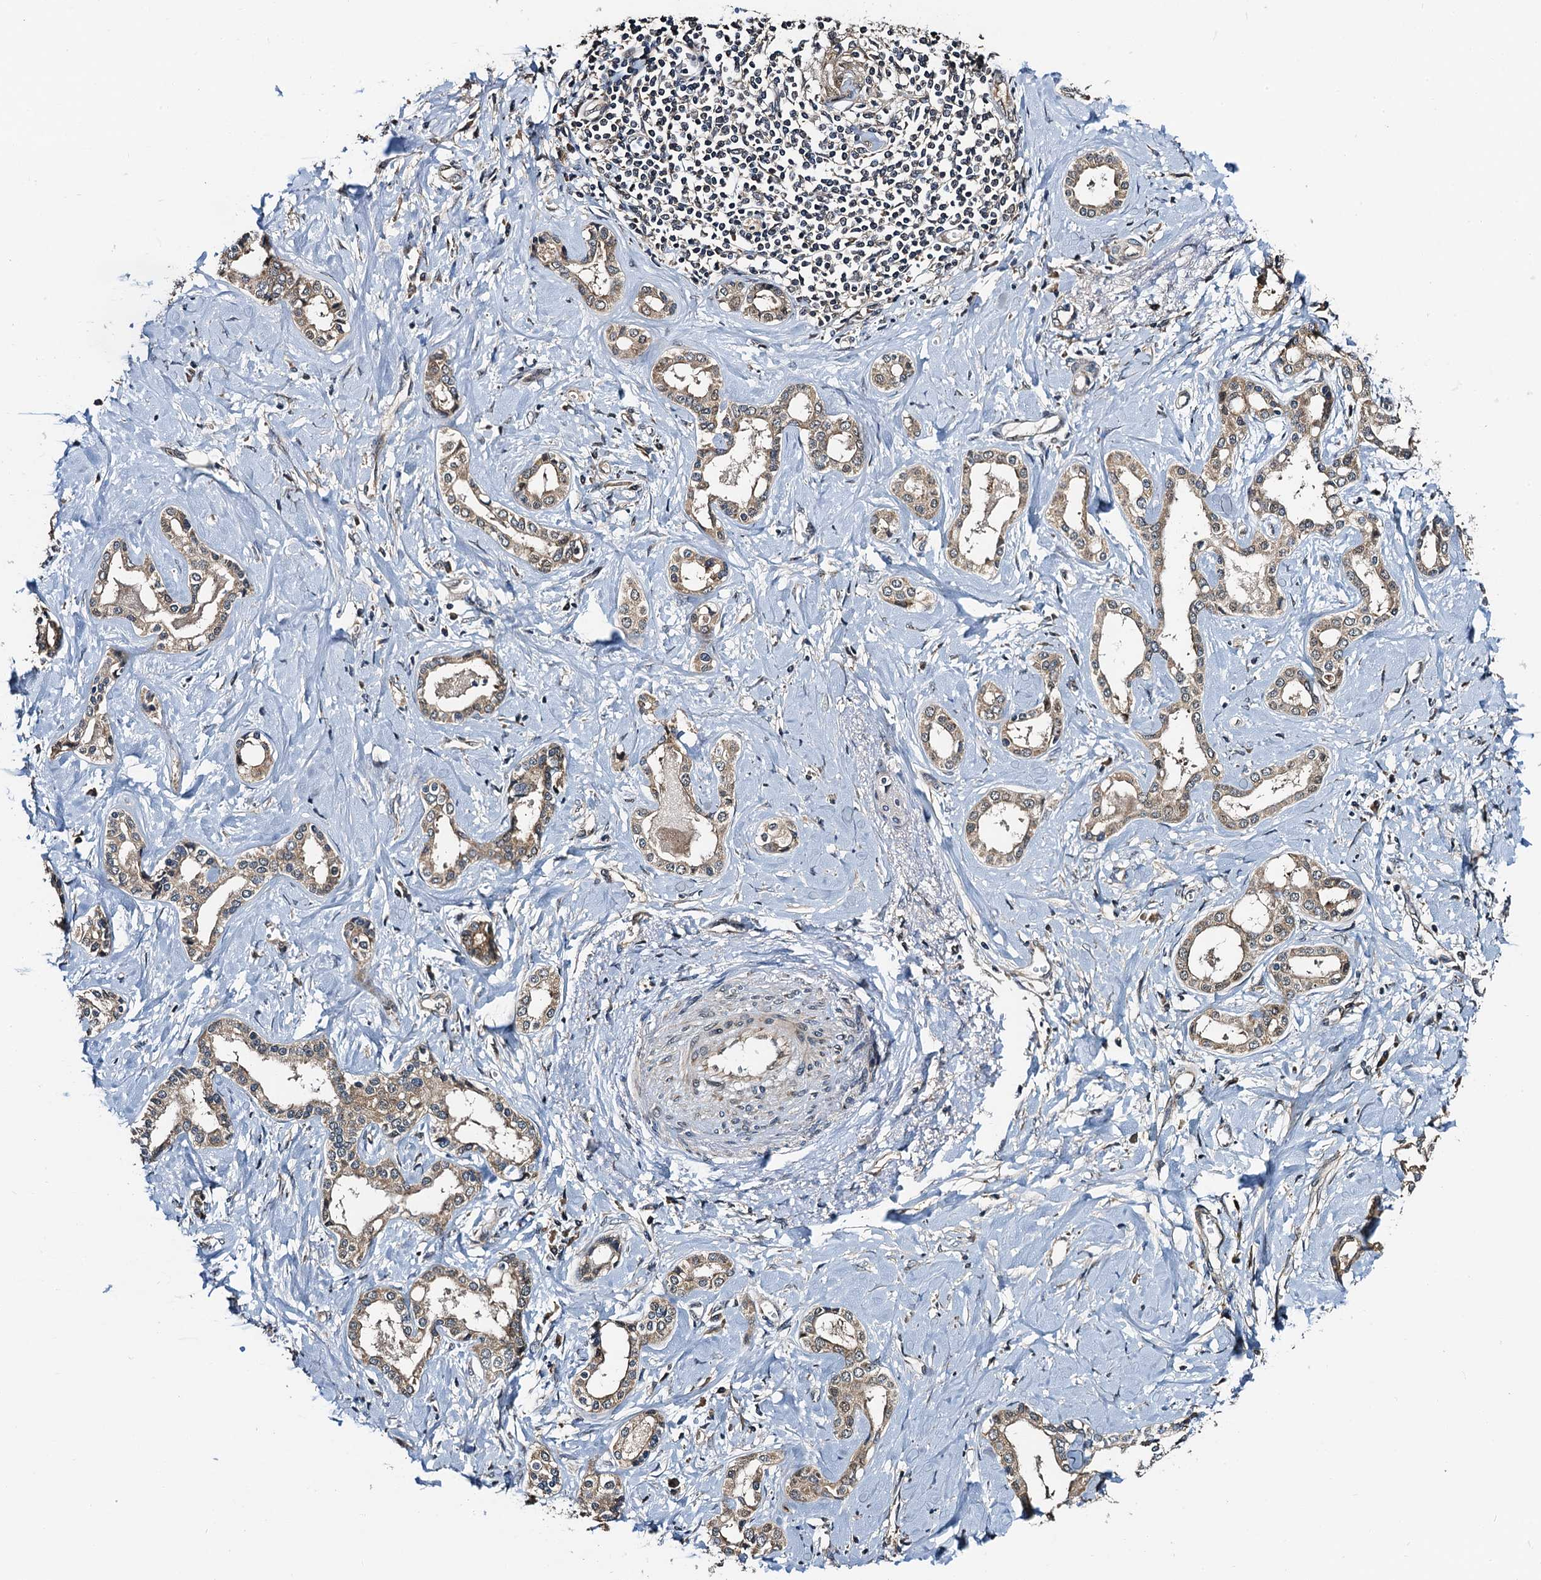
{"staining": {"intensity": "moderate", "quantity": ">75%", "location": "cytoplasmic/membranous"}, "tissue": "liver cancer", "cell_type": "Tumor cells", "image_type": "cancer", "snomed": [{"axis": "morphology", "description": "Cholangiocarcinoma"}, {"axis": "topography", "description": "Liver"}], "caption": "This is a micrograph of IHC staining of liver cholangiocarcinoma, which shows moderate expression in the cytoplasmic/membranous of tumor cells.", "gene": "NAA16", "patient": {"sex": "female", "age": 77}}